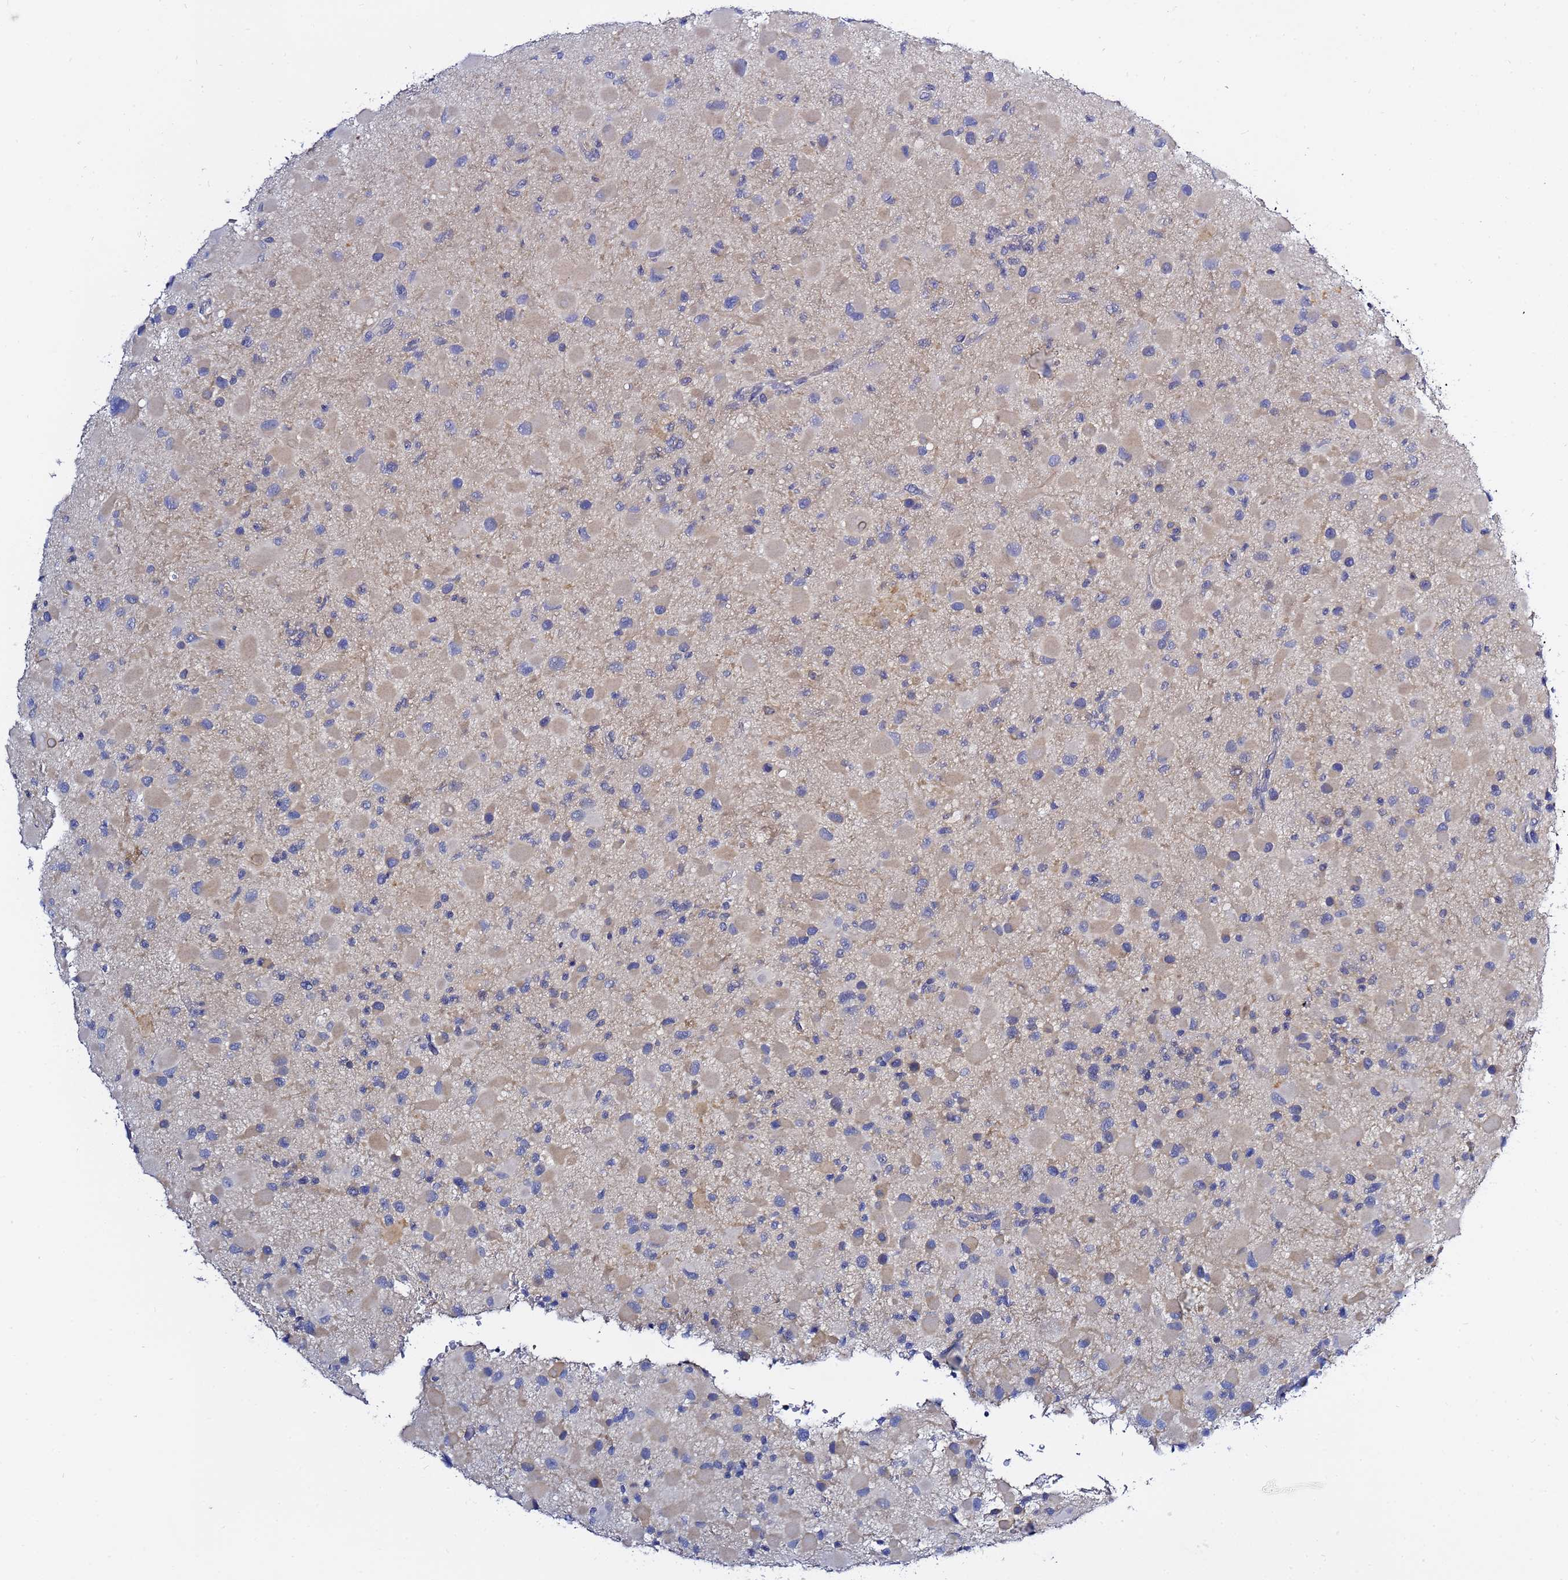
{"staining": {"intensity": "weak", "quantity": "<25%", "location": "cytoplasmic/membranous"}, "tissue": "glioma", "cell_type": "Tumor cells", "image_type": "cancer", "snomed": [{"axis": "morphology", "description": "Glioma, malignant, Low grade"}, {"axis": "topography", "description": "Brain"}], "caption": "Malignant glioma (low-grade) was stained to show a protein in brown. There is no significant staining in tumor cells. (DAB immunohistochemistry (IHC), high magnification).", "gene": "LENG1", "patient": {"sex": "female", "age": 32}}